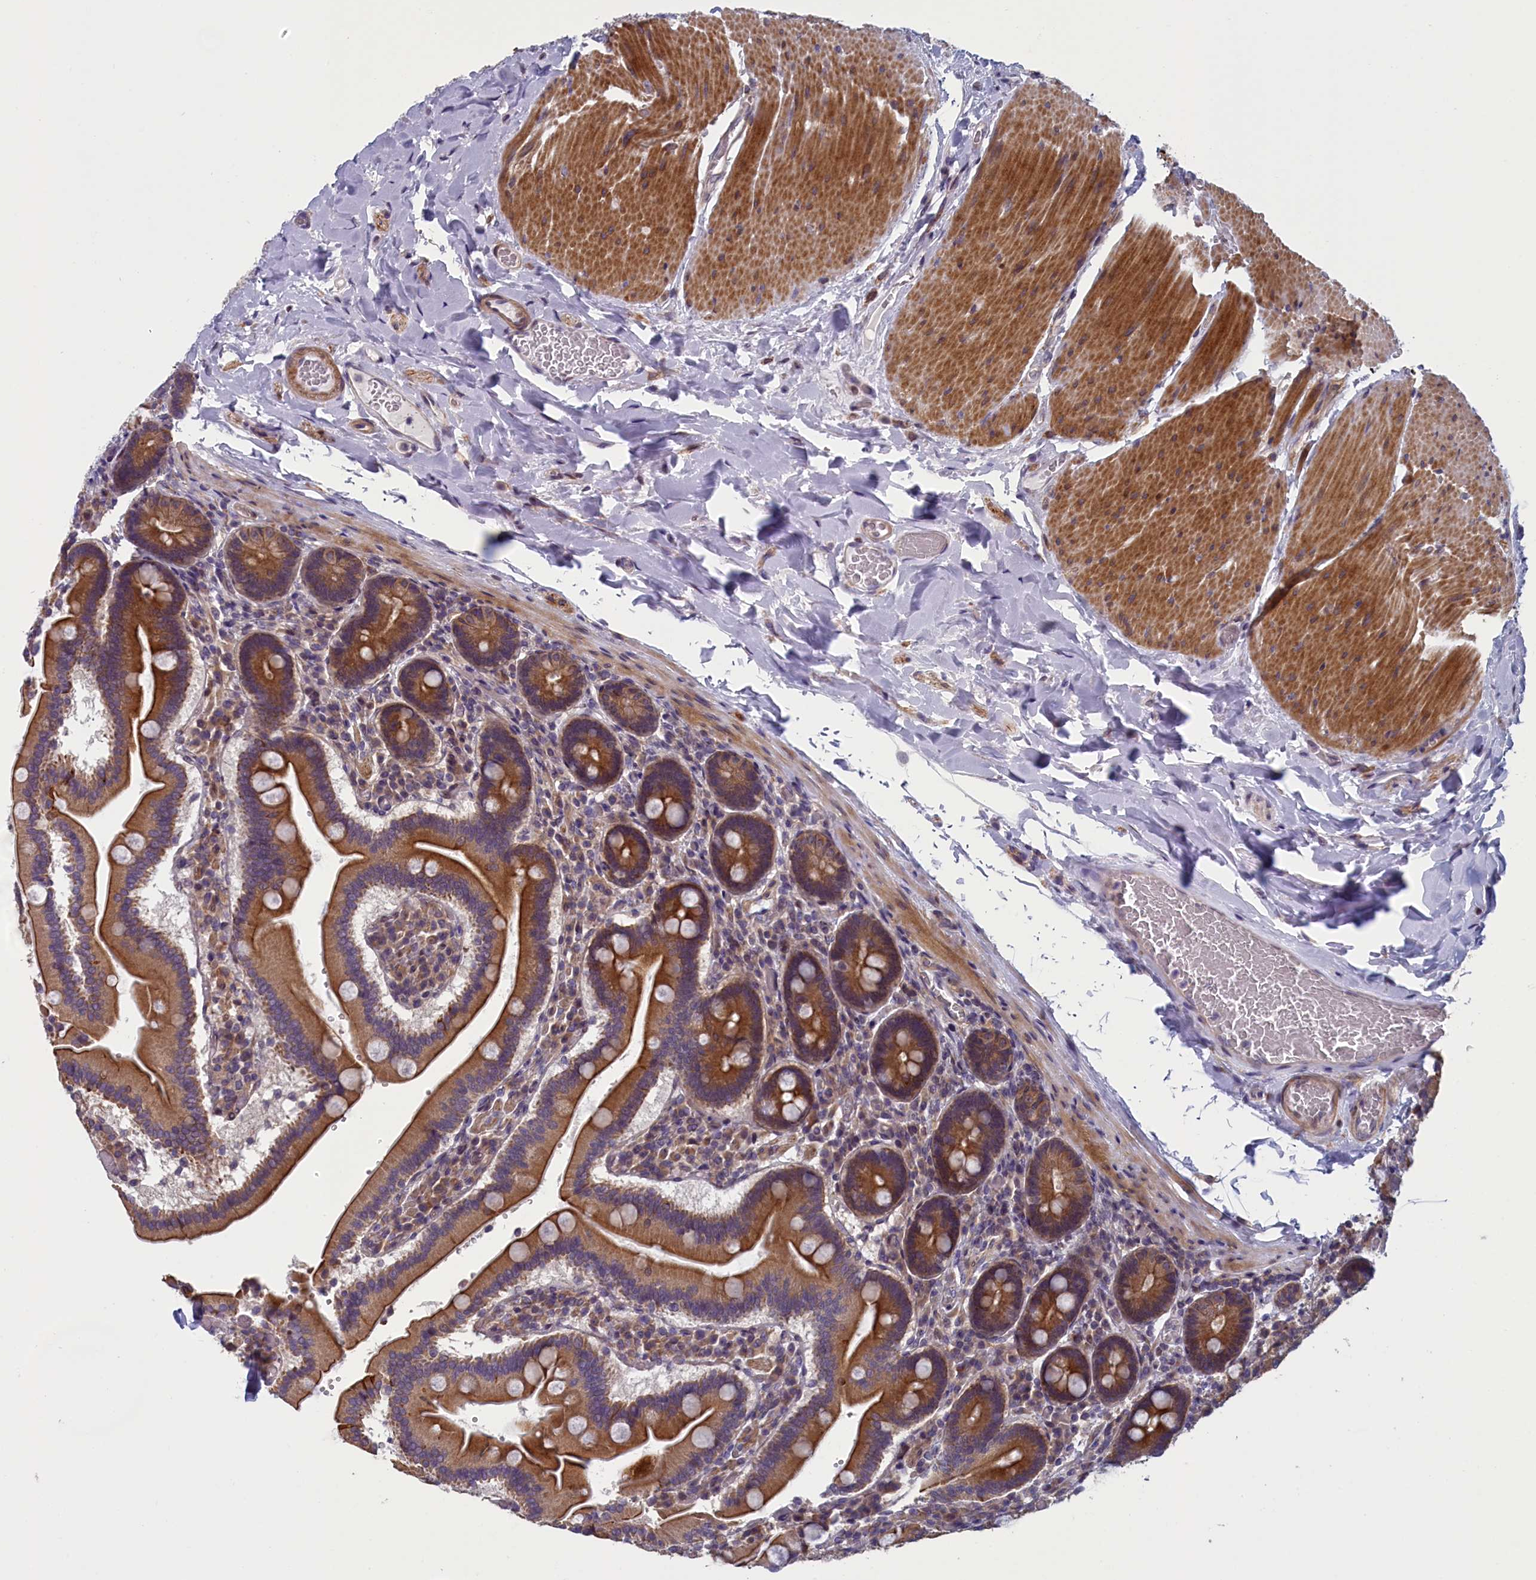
{"staining": {"intensity": "strong", "quantity": ">75%", "location": "cytoplasmic/membranous"}, "tissue": "duodenum", "cell_type": "Glandular cells", "image_type": "normal", "snomed": [{"axis": "morphology", "description": "Normal tissue, NOS"}, {"axis": "topography", "description": "Duodenum"}], "caption": "Immunohistochemical staining of benign duodenum demonstrates >75% levels of strong cytoplasmic/membranous protein staining in approximately >75% of glandular cells. Nuclei are stained in blue.", "gene": "ANKRD39", "patient": {"sex": "female", "age": 62}}